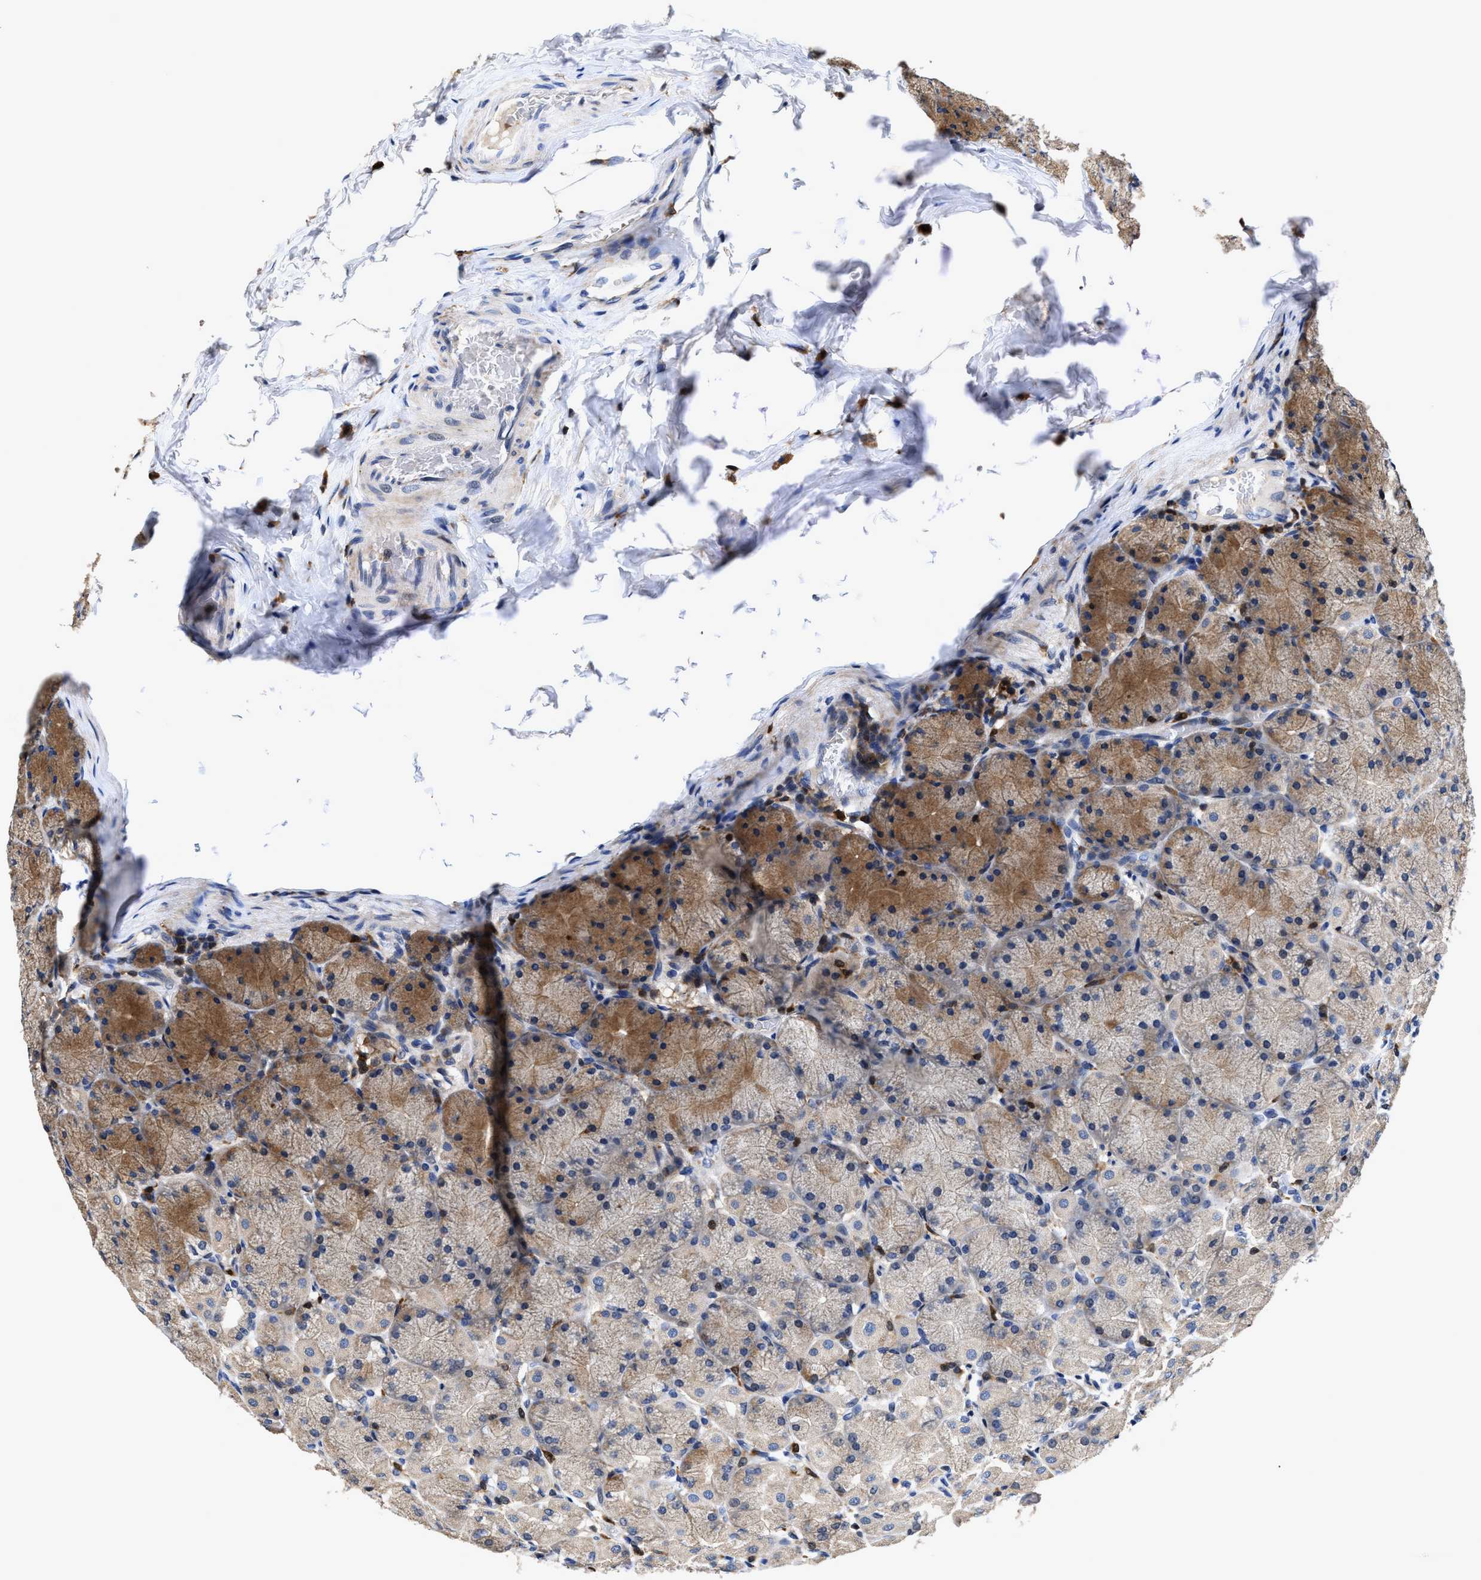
{"staining": {"intensity": "moderate", "quantity": "<25%", "location": "cytoplasmic/membranous"}, "tissue": "stomach", "cell_type": "Glandular cells", "image_type": "normal", "snomed": [{"axis": "morphology", "description": "Normal tissue, NOS"}, {"axis": "topography", "description": "Stomach, upper"}], "caption": "High-power microscopy captured an IHC photomicrograph of normal stomach, revealing moderate cytoplasmic/membranous positivity in about <25% of glandular cells.", "gene": "RGS10", "patient": {"sex": "female", "age": 56}}